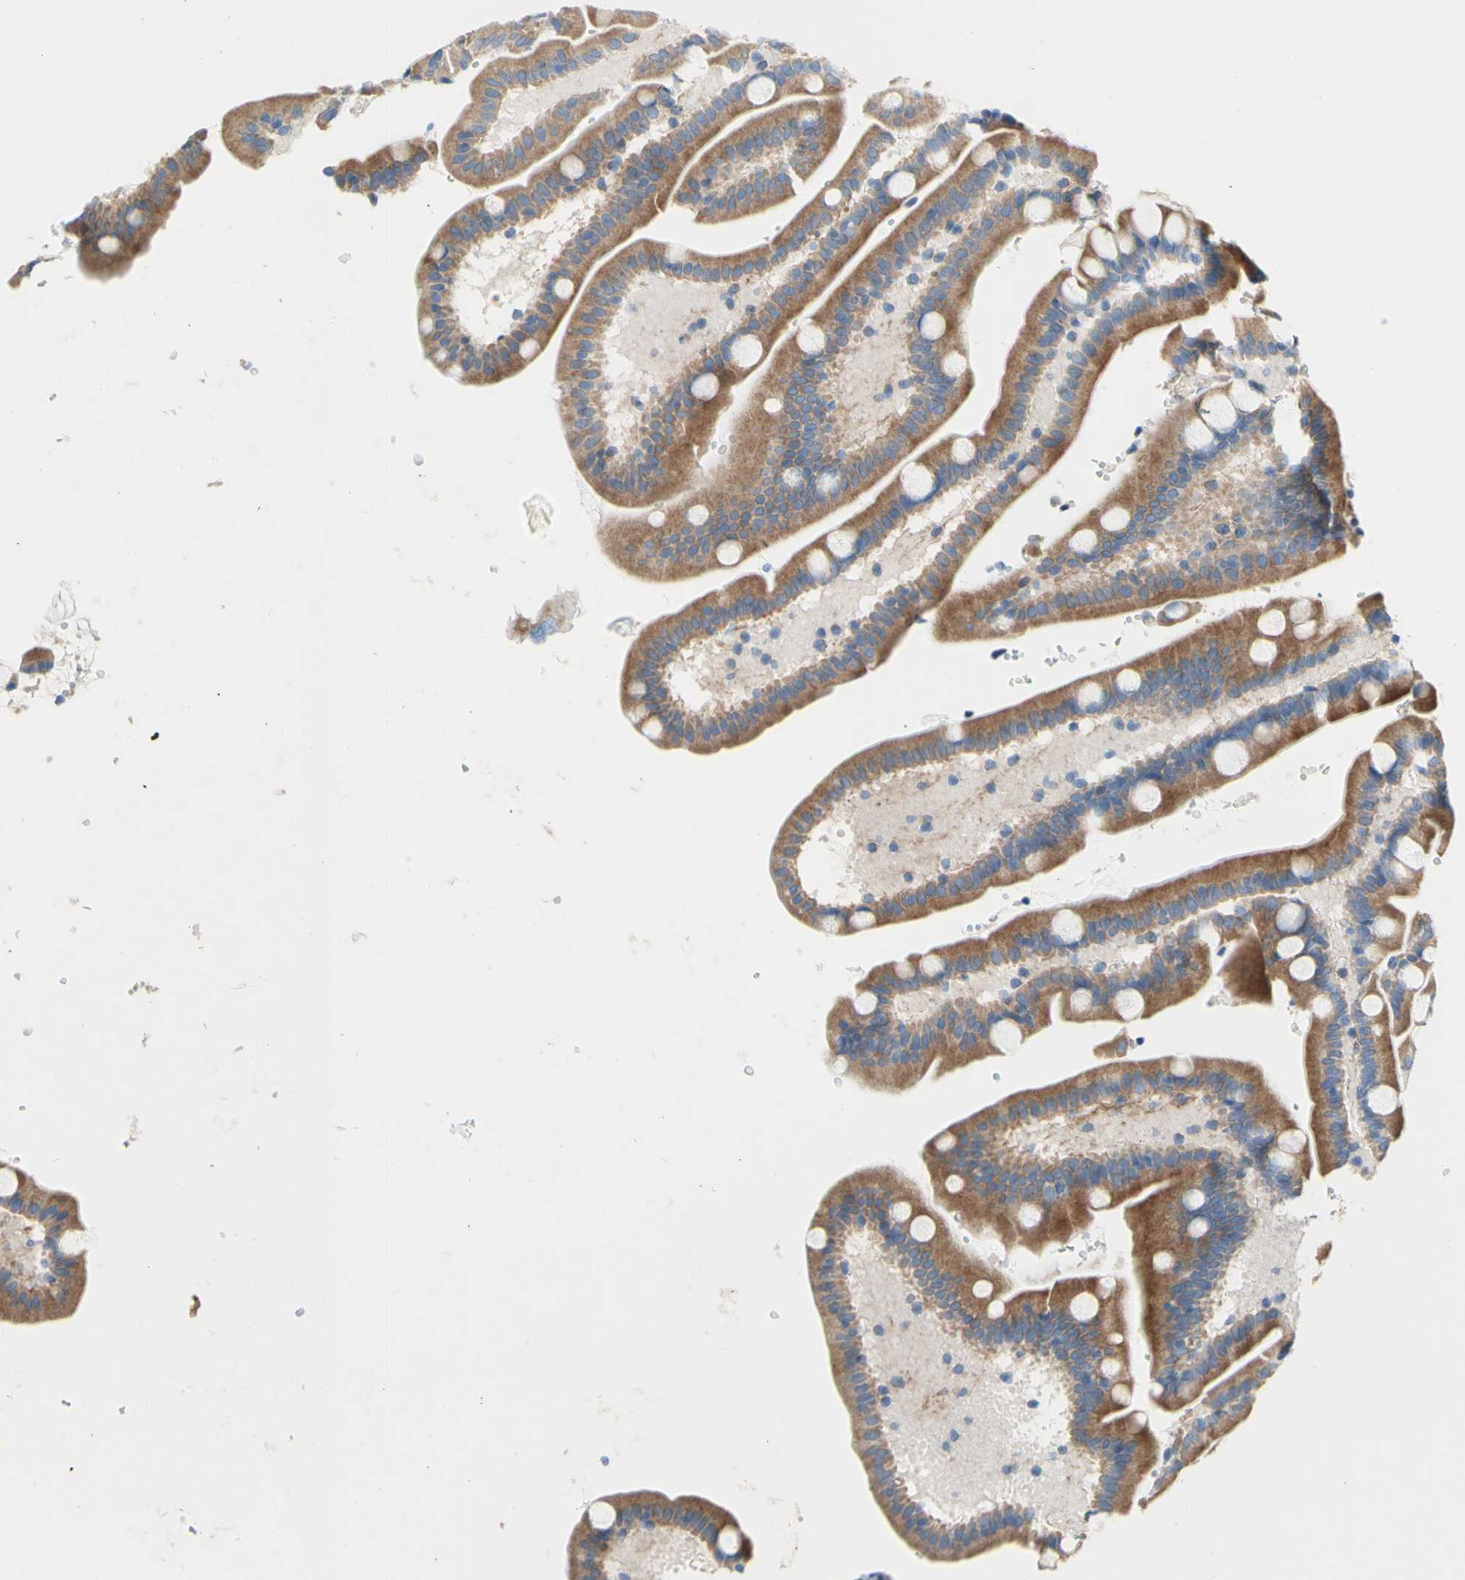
{"staining": {"intensity": "moderate", "quantity": ">75%", "location": "cytoplasmic/membranous"}, "tissue": "duodenum", "cell_type": "Glandular cells", "image_type": "normal", "snomed": [{"axis": "morphology", "description": "Normal tissue, NOS"}, {"axis": "topography", "description": "Duodenum"}], "caption": "This histopathology image displays immunohistochemistry (IHC) staining of normal human duodenum, with medium moderate cytoplasmic/membranous expression in approximately >75% of glandular cells.", "gene": "RETREG2", "patient": {"sex": "male", "age": 54}}